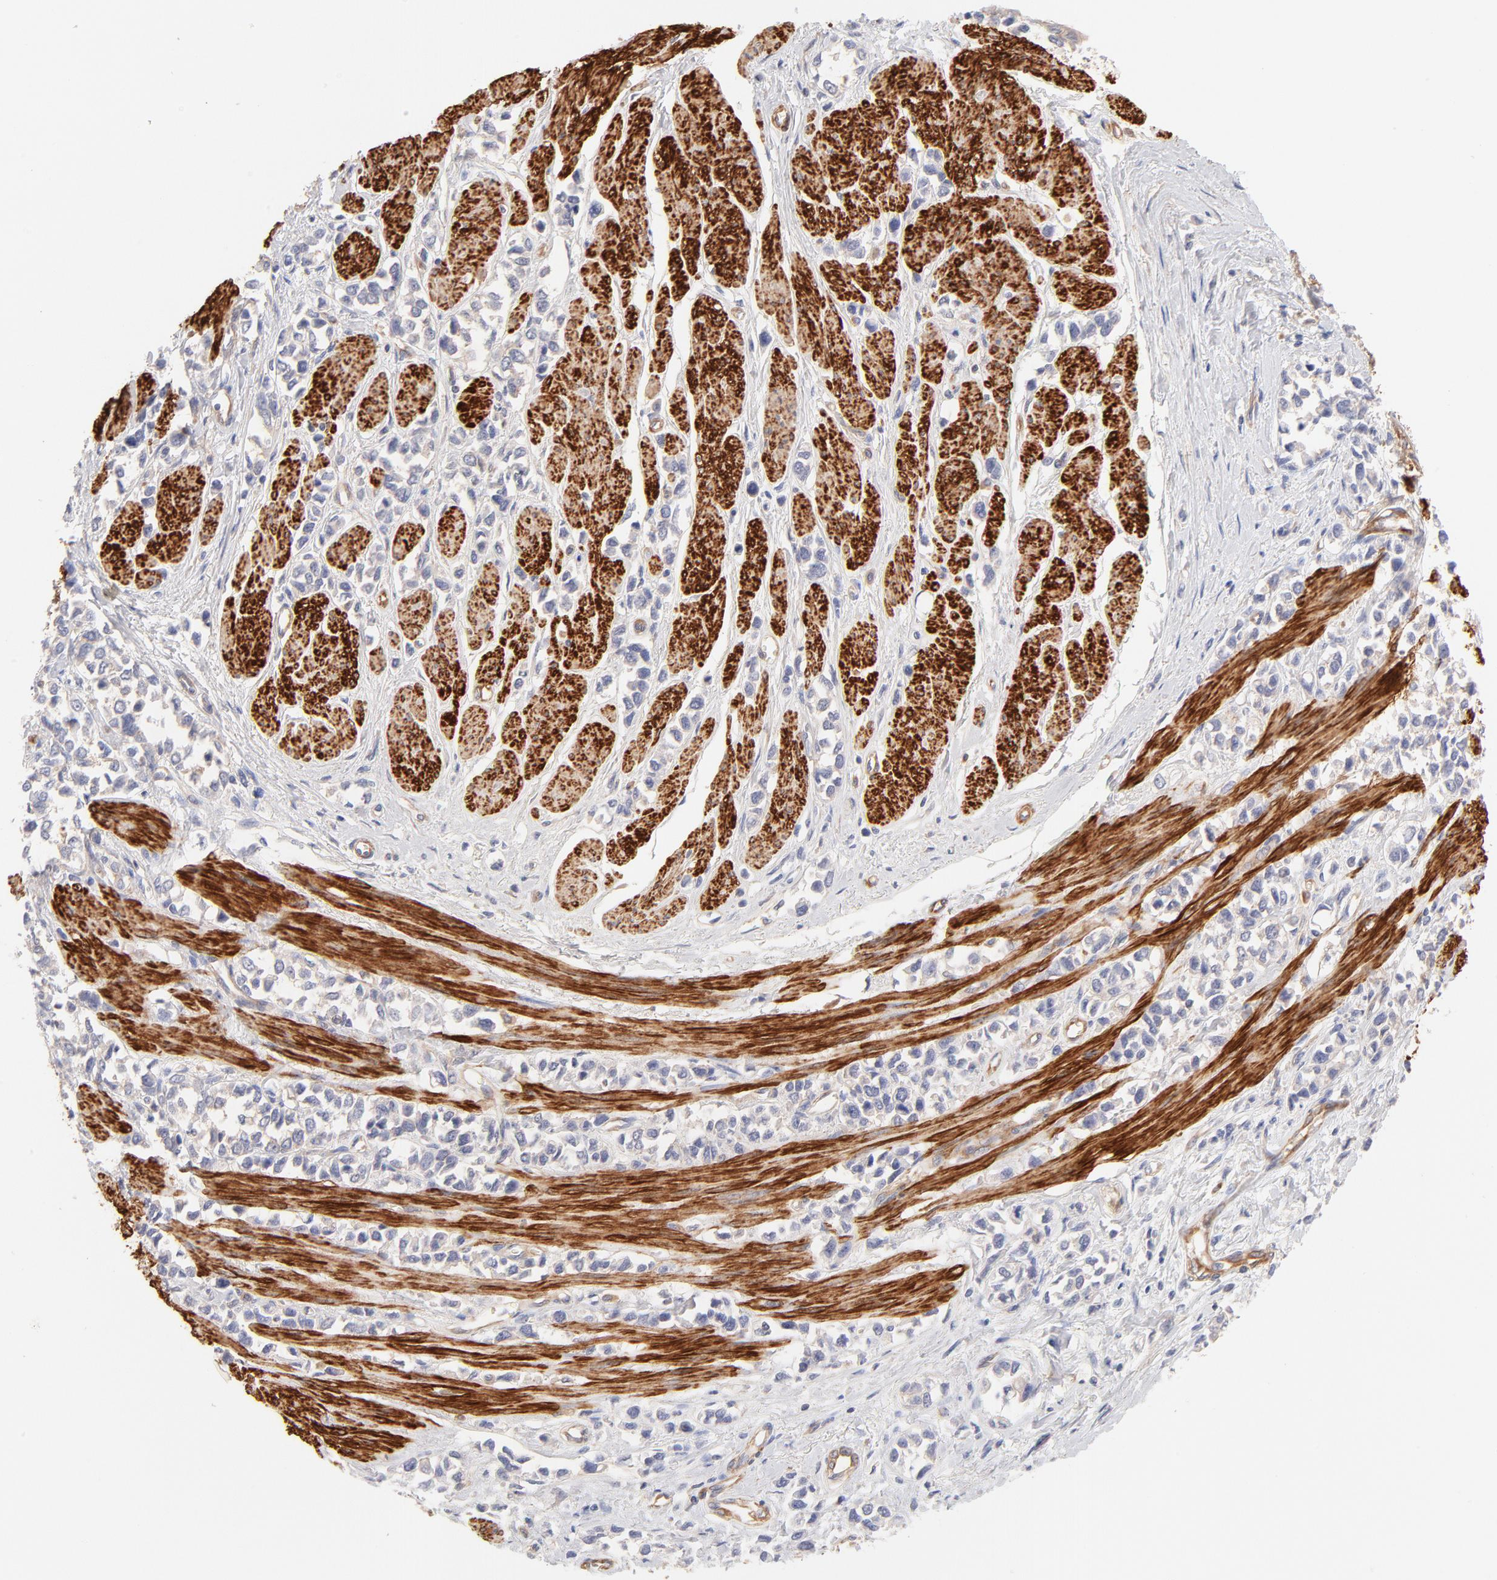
{"staining": {"intensity": "negative", "quantity": "none", "location": "none"}, "tissue": "stomach cancer", "cell_type": "Tumor cells", "image_type": "cancer", "snomed": [{"axis": "morphology", "description": "Adenocarcinoma, NOS"}, {"axis": "topography", "description": "Stomach, upper"}], "caption": "Immunohistochemistry of human stomach cancer (adenocarcinoma) displays no staining in tumor cells.", "gene": "LDLRAP1", "patient": {"sex": "male", "age": 76}}